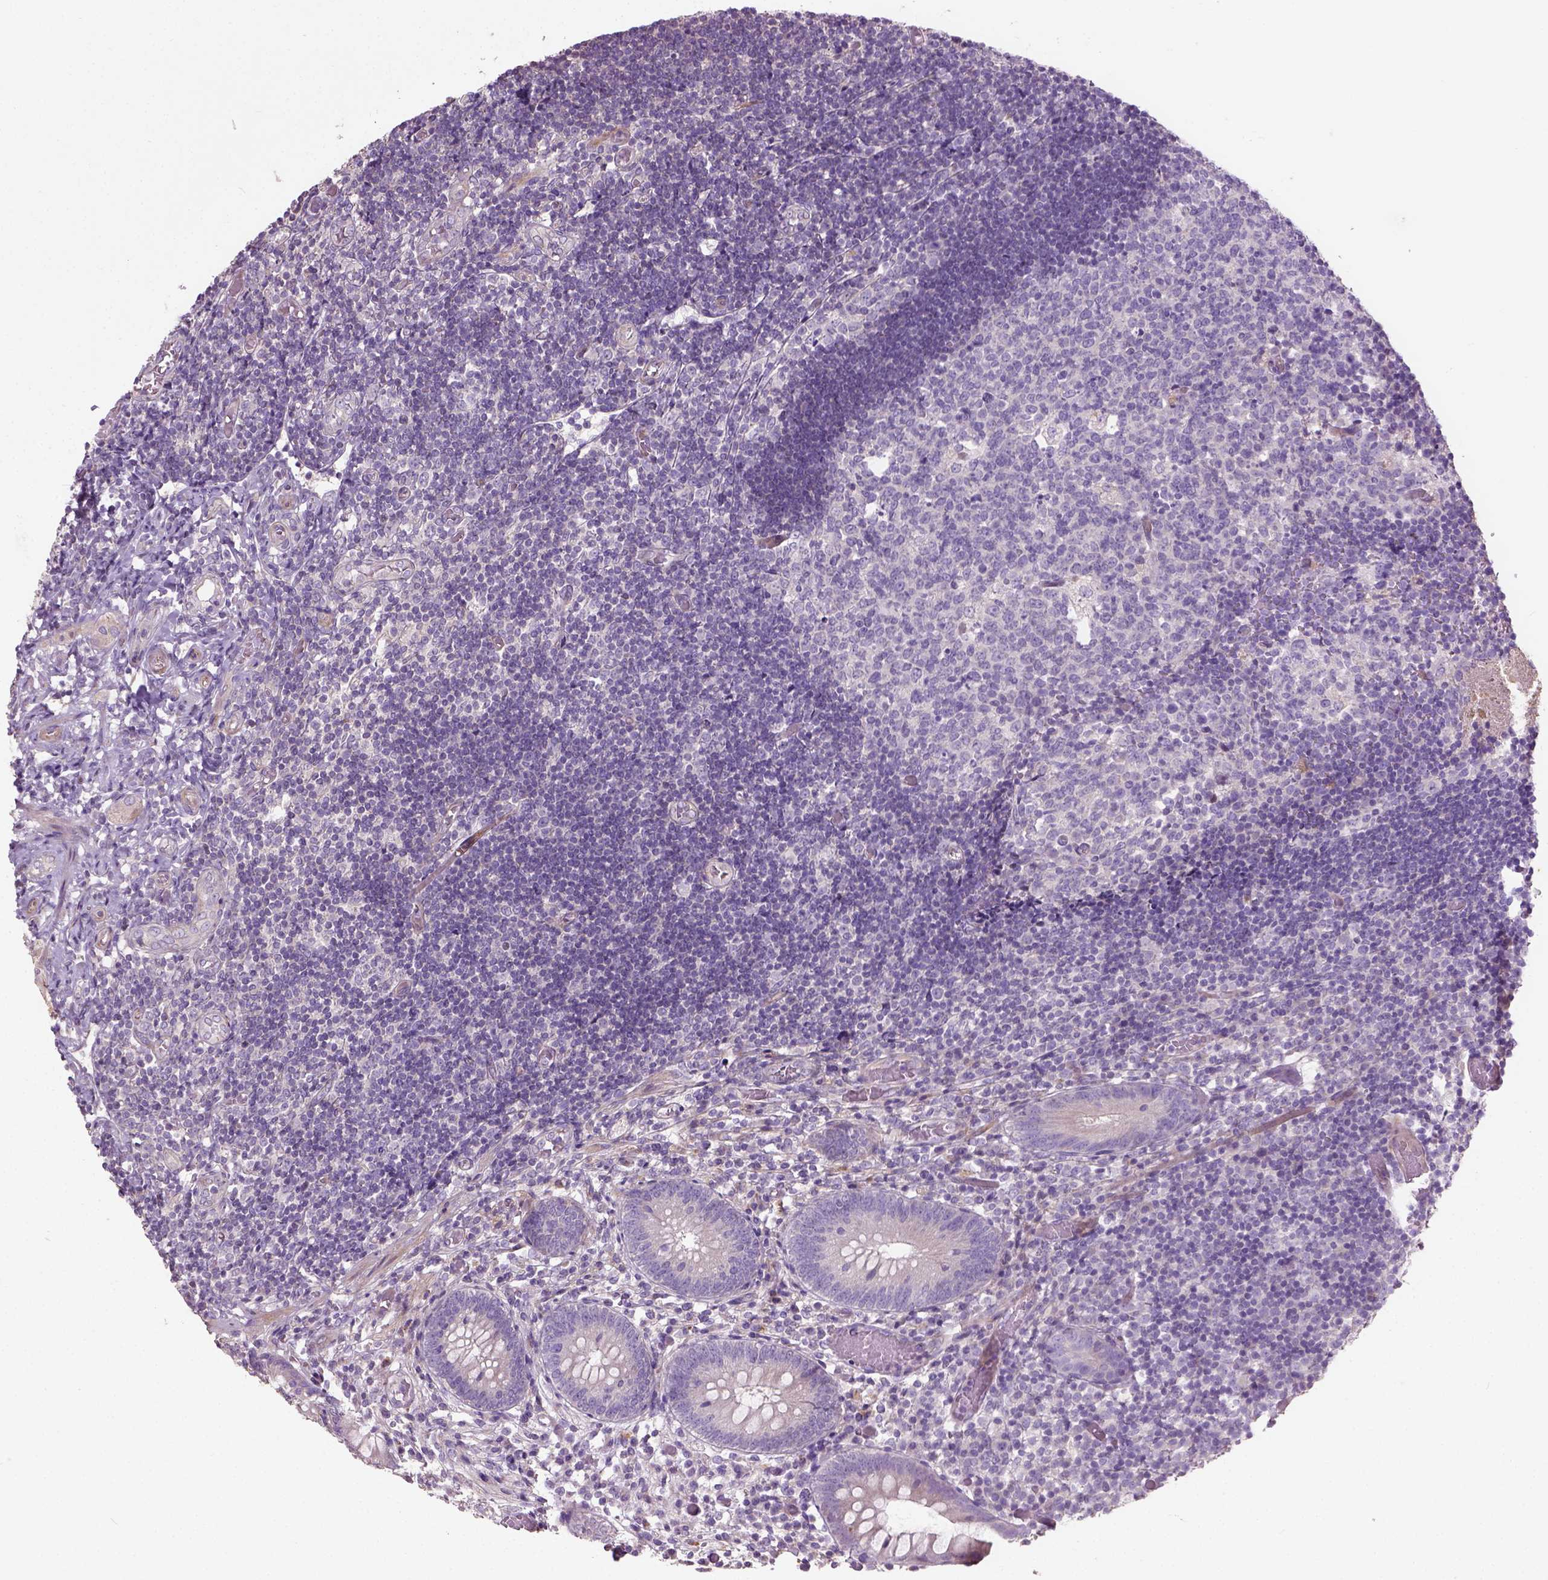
{"staining": {"intensity": "moderate", "quantity": "<25%", "location": "cytoplasmic/membranous"}, "tissue": "appendix", "cell_type": "Glandular cells", "image_type": "normal", "snomed": [{"axis": "morphology", "description": "Normal tissue, NOS"}, {"axis": "topography", "description": "Appendix"}], "caption": "Protein expression analysis of normal human appendix reveals moderate cytoplasmic/membranous staining in approximately <25% of glandular cells.", "gene": "PKP3", "patient": {"sex": "female", "age": 32}}